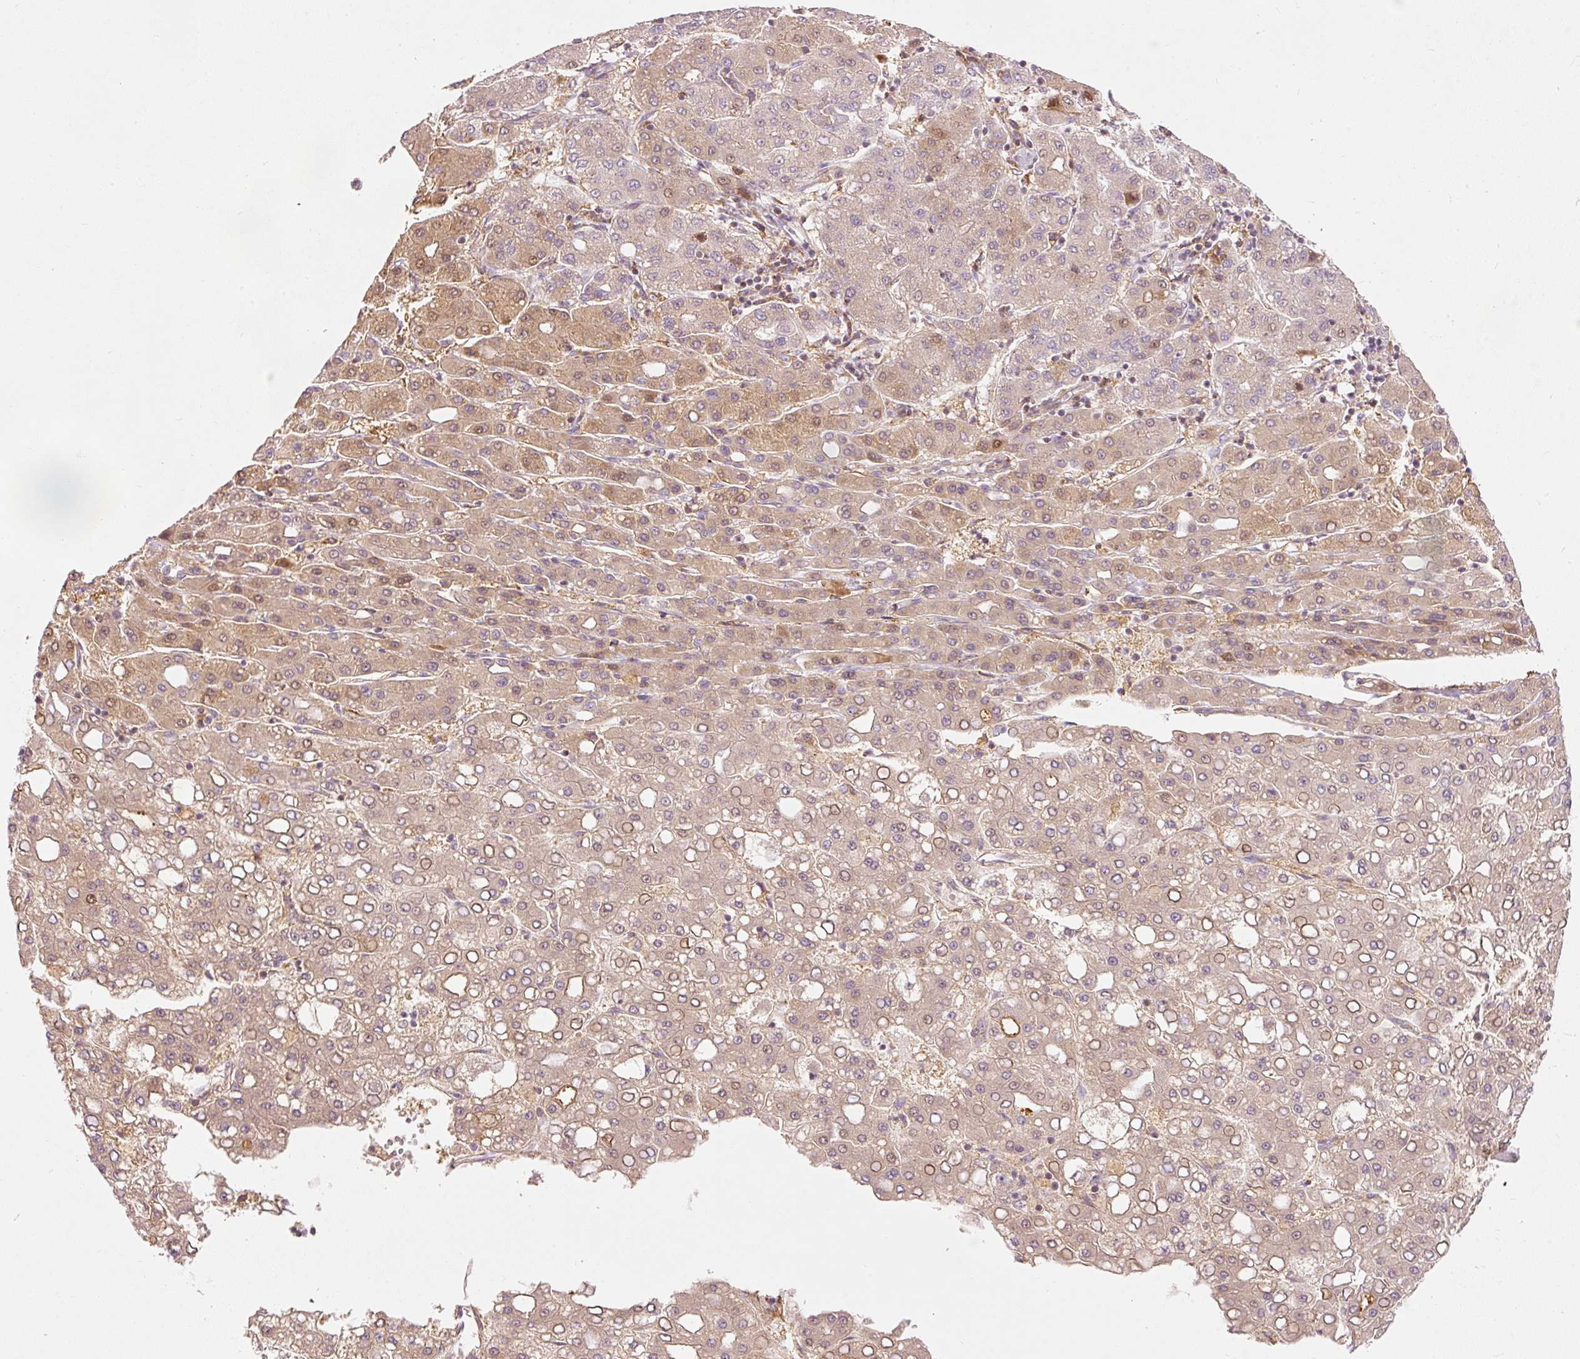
{"staining": {"intensity": "moderate", "quantity": "25%-75%", "location": "cytoplasmic/membranous,nuclear"}, "tissue": "liver cancer", "cell_type": "Tumor cells", "image_type": "cancer", "snomed": [{"axis": "morphology", "description": "Carcinoma, Hepatocellular, NOS"}, {"axis": "topography", "description": "Liver"}], "caption": "Liver cancer (hepatocellular carcinoma) stained with a brown dye displays moderate cytoplasmic/membranous and nuclear positive staining in approximately 25%-75% of tumor cells.", "gene": "SNAPC5", "patient": {"sex": "male", "age": 65}}